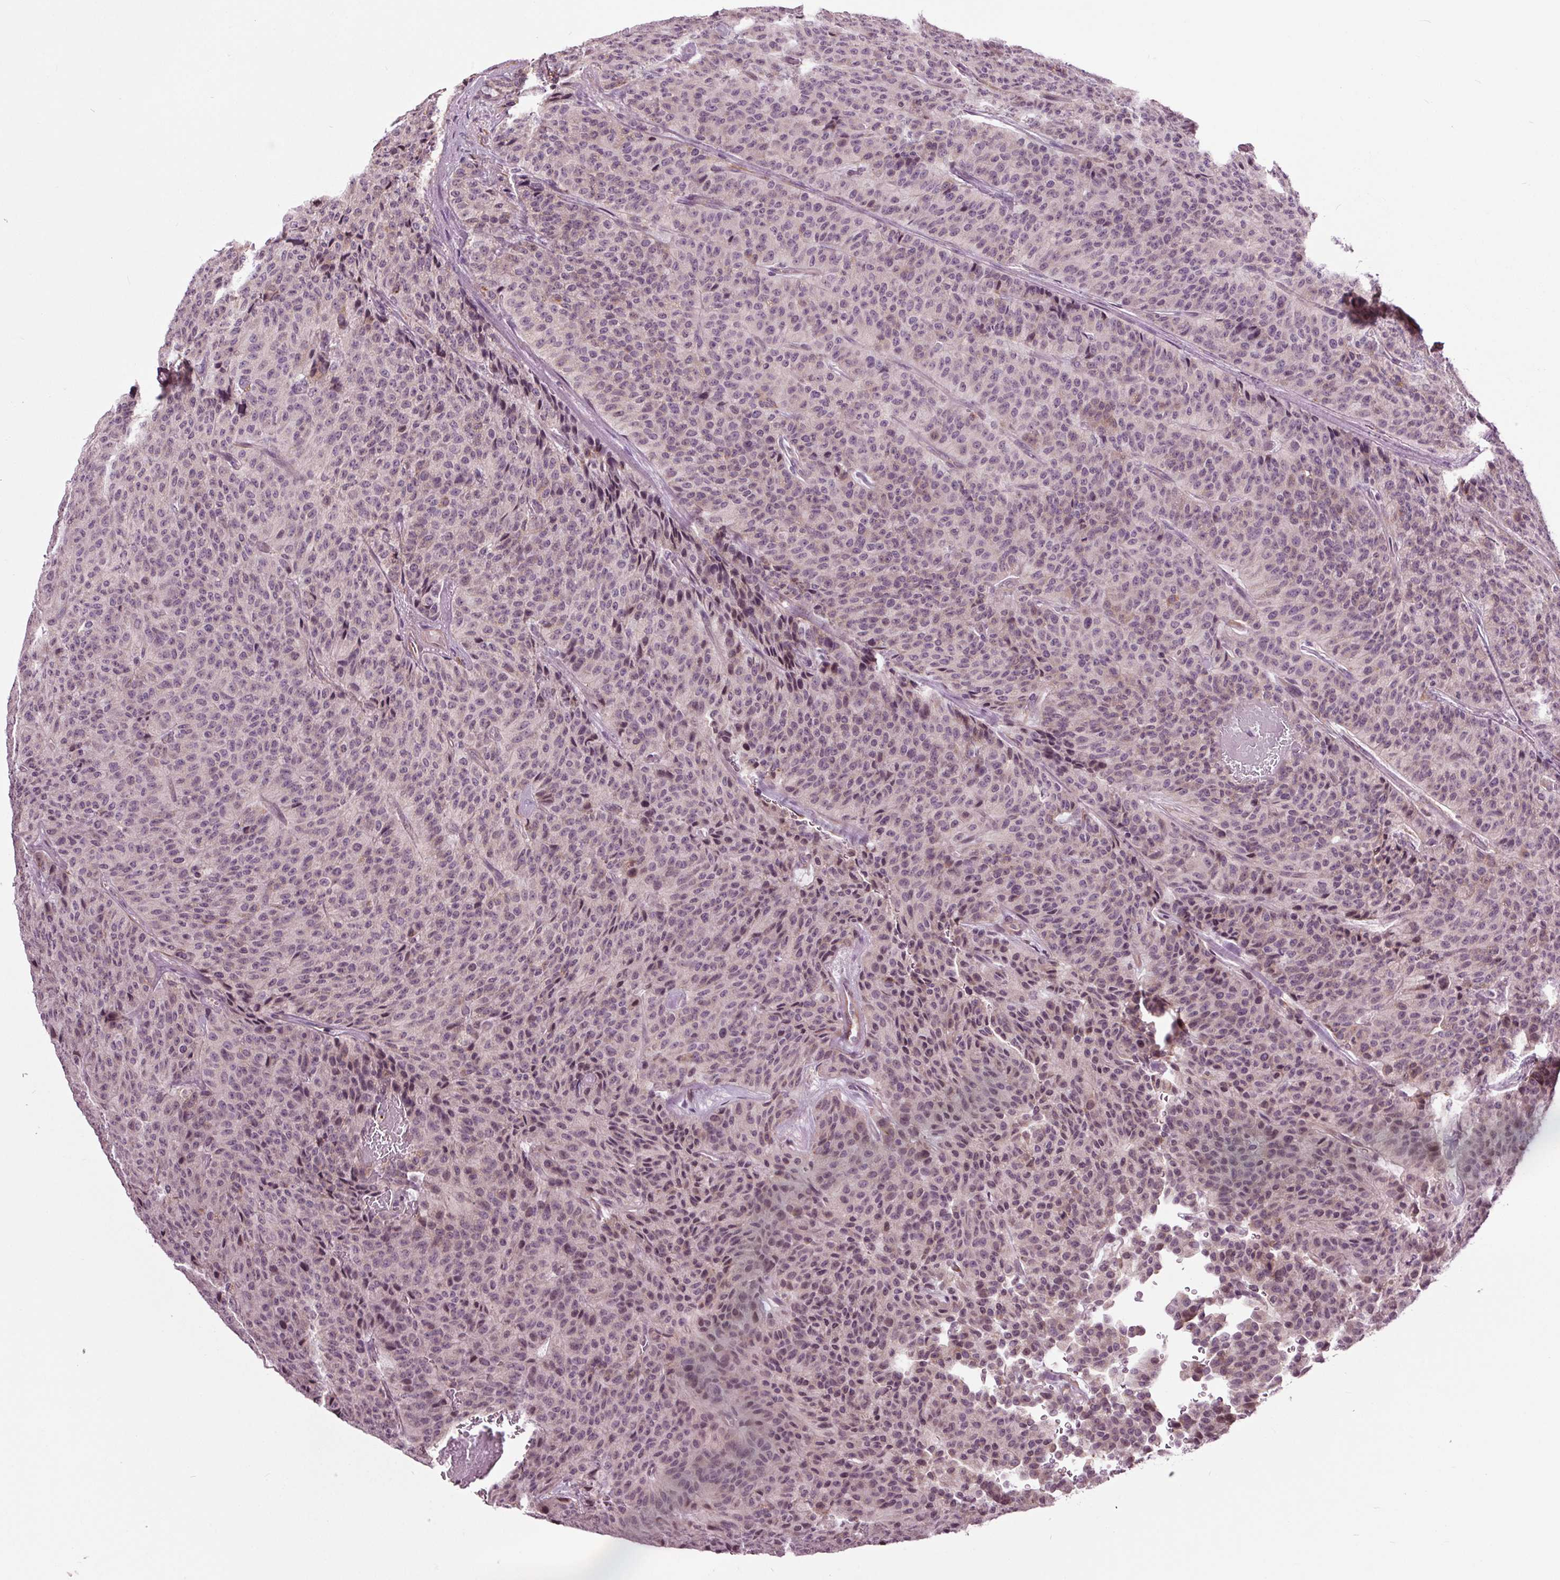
{"staining": {"intensity": "negative", "quantity": "none", "location": "none"}, "tissue": "carcinoid", "cell_type": "Tumor cells", "image_type": "cancer", "snomed": [{"axis": "morphology", "description": "Carcinoid, malignant, NOS"}, {"axis": "topography", "description": "Lung"}], "caption": "Tumor cells are negative for protein expression in human carcinoid. Brightfield microscopy of immunohistochemistry stained with DAB (3,3'-diaminobenzidine) (brown) and hematoxylin (blue), captured at high magnification.", "gene": "HAUS5", "patient": {"sex": "male", "age": 71}}